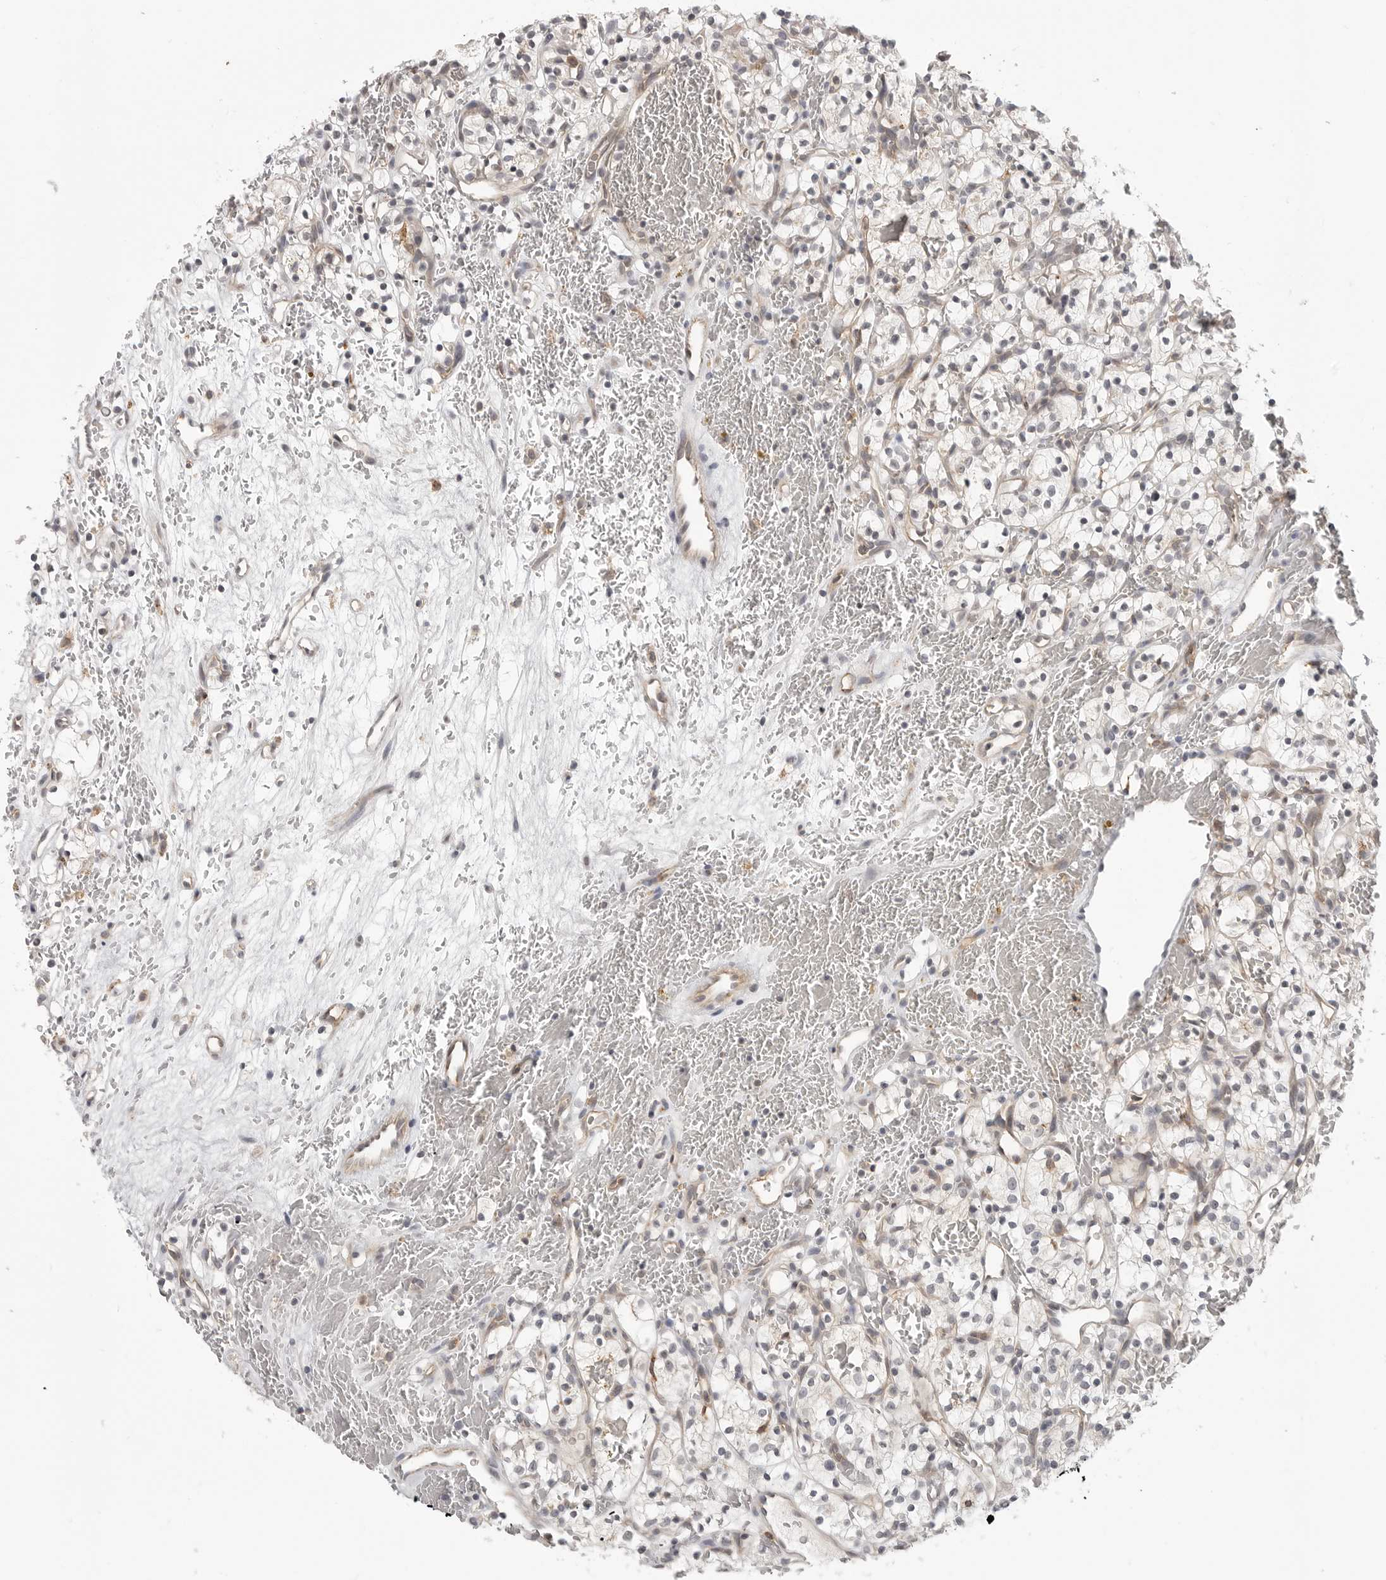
{"staining": {"intensity": "negative", "quantity": "none", "location": "none"}, "tissue": "renal cancer", "cell_type": "Tumor cells", "image_type": "cancer", "snomed": [{"axis": "morphology", "description": "Adenocarcinoma, NOS"}, {"axis": "topography", "description": "Kidney"}], "caption": "This image is of renal cancer (adenocarcinoma) stained with IHC to label a protein in brown with the nuclei are counter-stained blue. There is no staining in tumor cells. (Stains: DAB immunohistochemistry with hematoxylin counter stain, Microscopy: brightfield microscopy at high magnification).", "gene": "IFNGR1", "patient": {"sex": "female", "age": 57}}